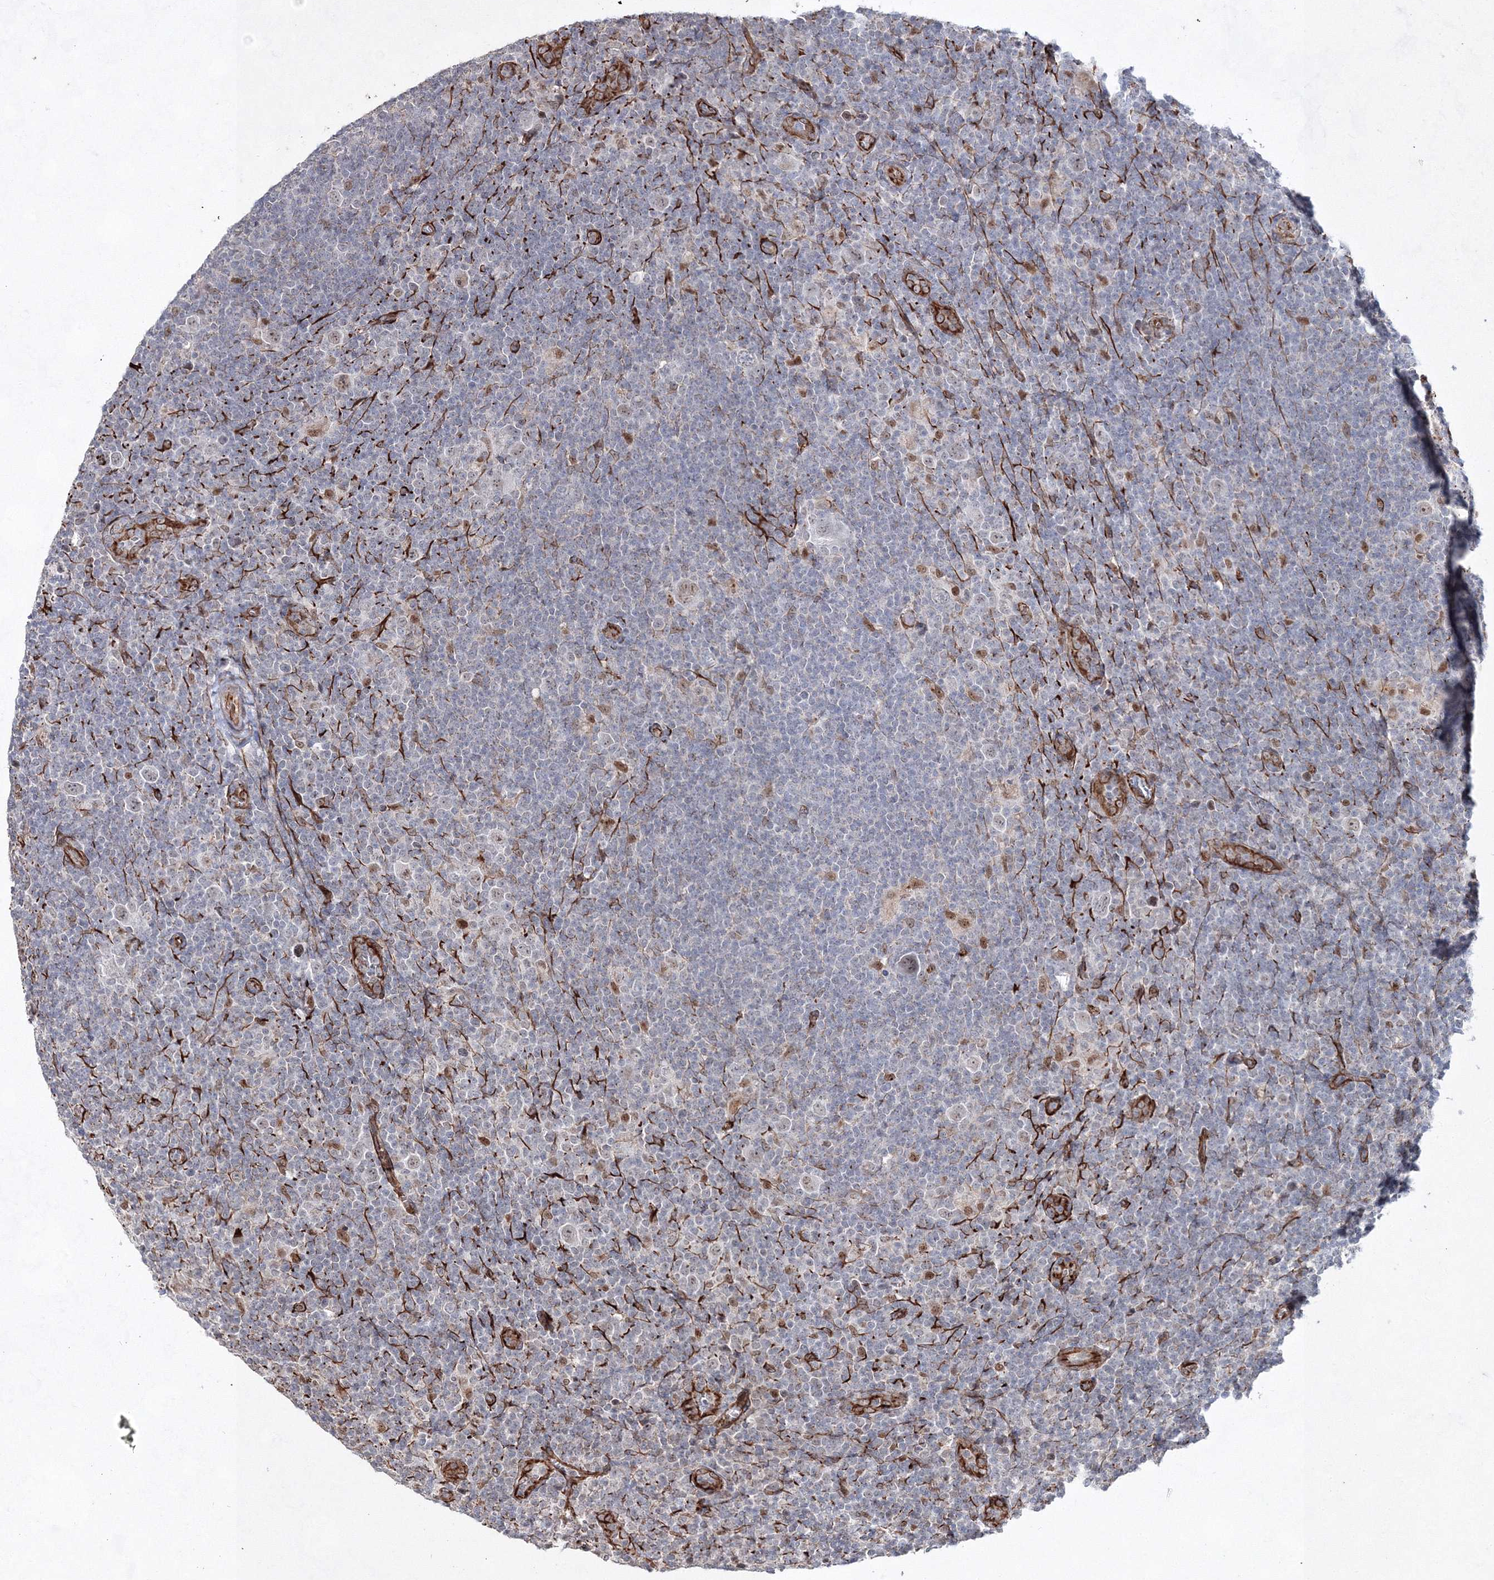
{"staining": {"intensity": "weak", "quantity": ">75%", "location": "nuclear"}, "tissue": "lymphoma", "cell_type": "Tumor cells", "image_type": "cancer", "snomed": [{"axis": "morphology", "description": "Hodgkin's disease, NOS"}, {"axis": "topography", "description": "Lymph node"}], "caption": "Protein expression analysis of human lymphoma reveals weak nuclear expression in approximately >75% of tumor cells.", "gene": "SNIP1", "patient": {"sex": "female", "age": 57}}